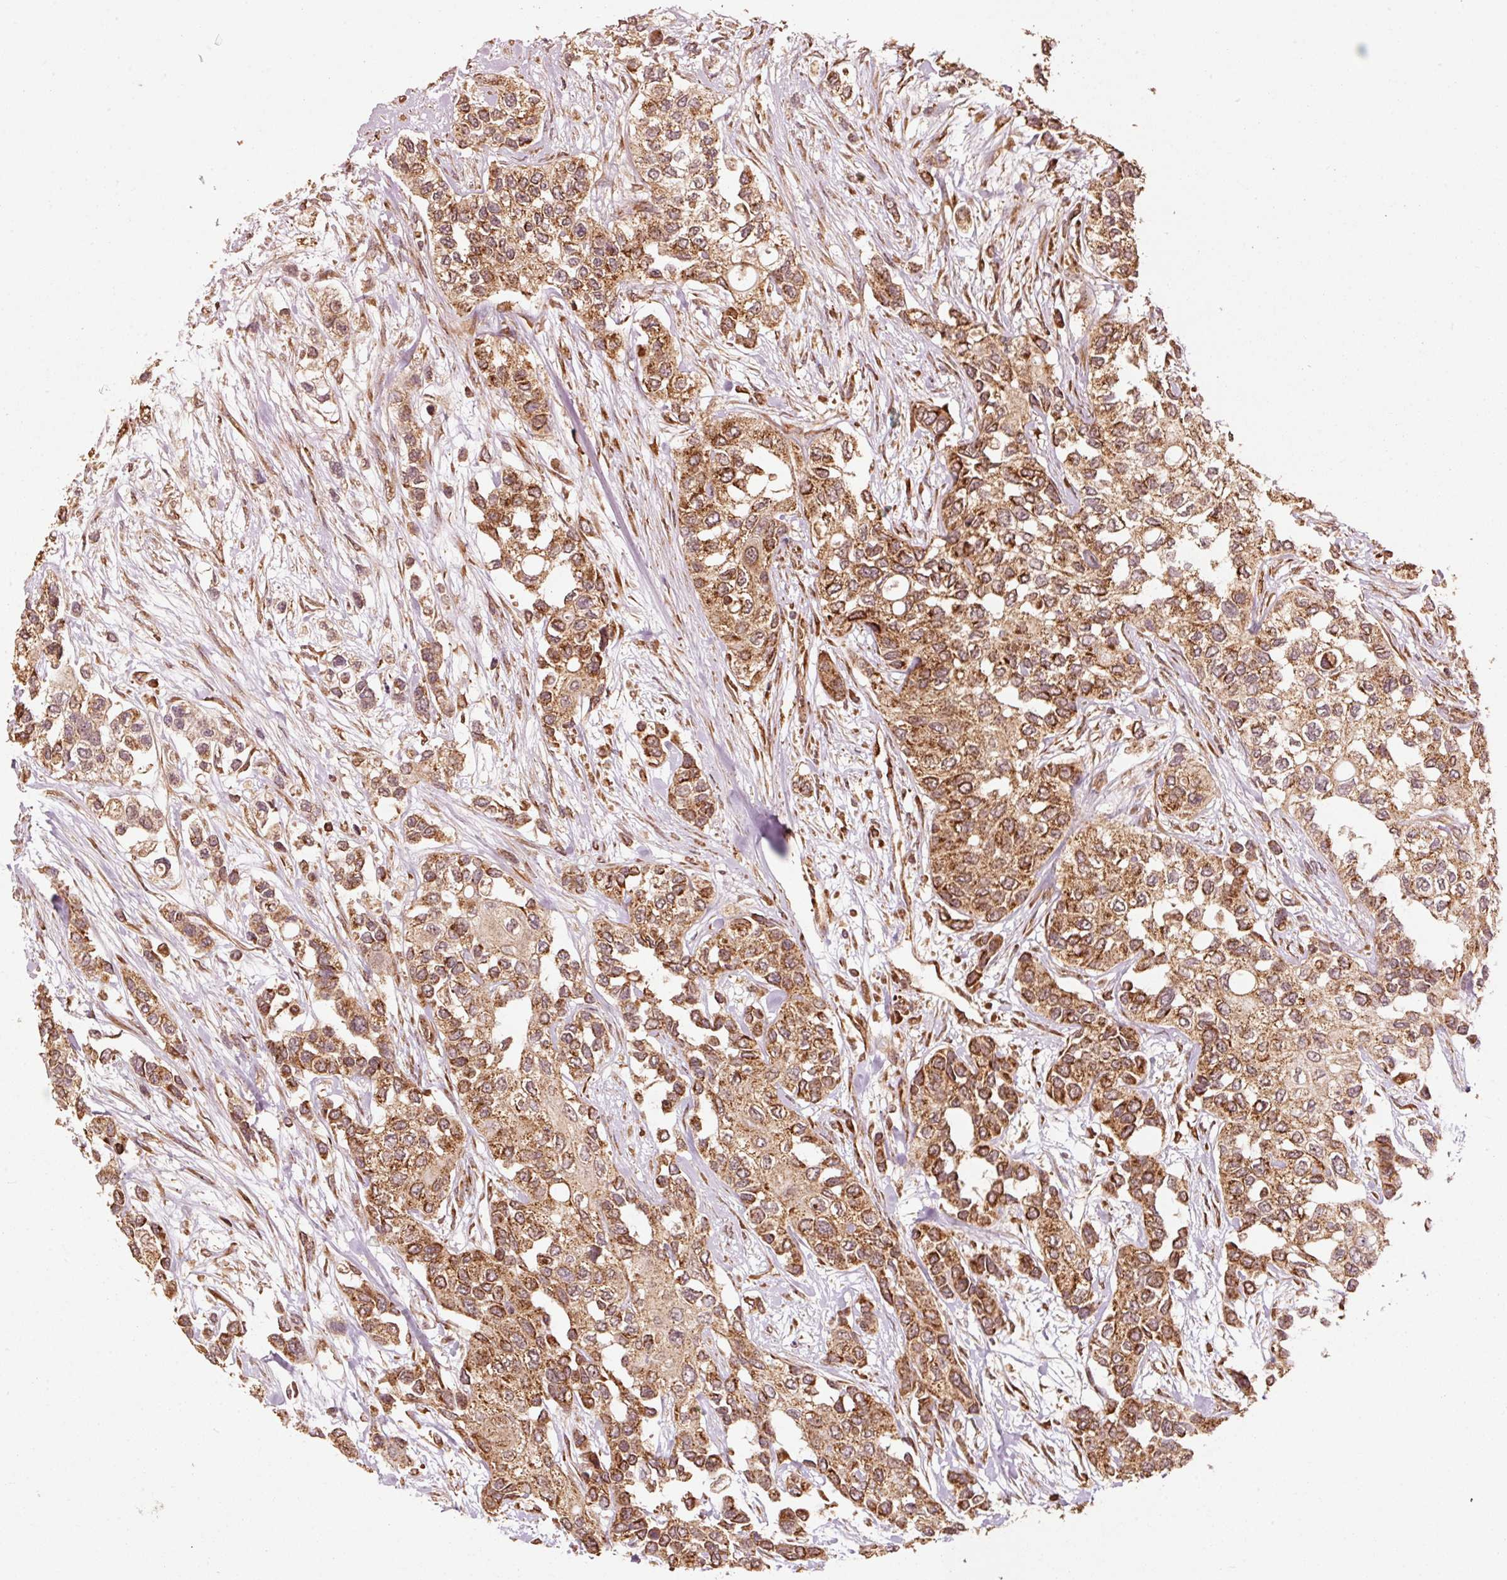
{"staining": {"intensity": "strong", "quantity": ">75%", "location": "cytoplasmic/membranous"}, "tissue": "urothelial cancer", "cell_type": "Tumor cells", "image_type": "cancer", "snomed": [{"axis": "morphology", "description": "Normal tissue, NOS"}, {"axis": "morphology", "description": "Urothelial carcinoma, High grade"}, {"axis": "topography", "description": "Vascular tissue"}, {"axis": "topography", "description": "Urinary bladder"}], "caption": "About >75% of tumor cells in urothelial cancer demonstrate strong cytoplasmic/membranous protein positivity as visualized by brown immunohistochemical staining.", "gene": "MRPL16", "patient": {"sex": "female", "age": 56}}